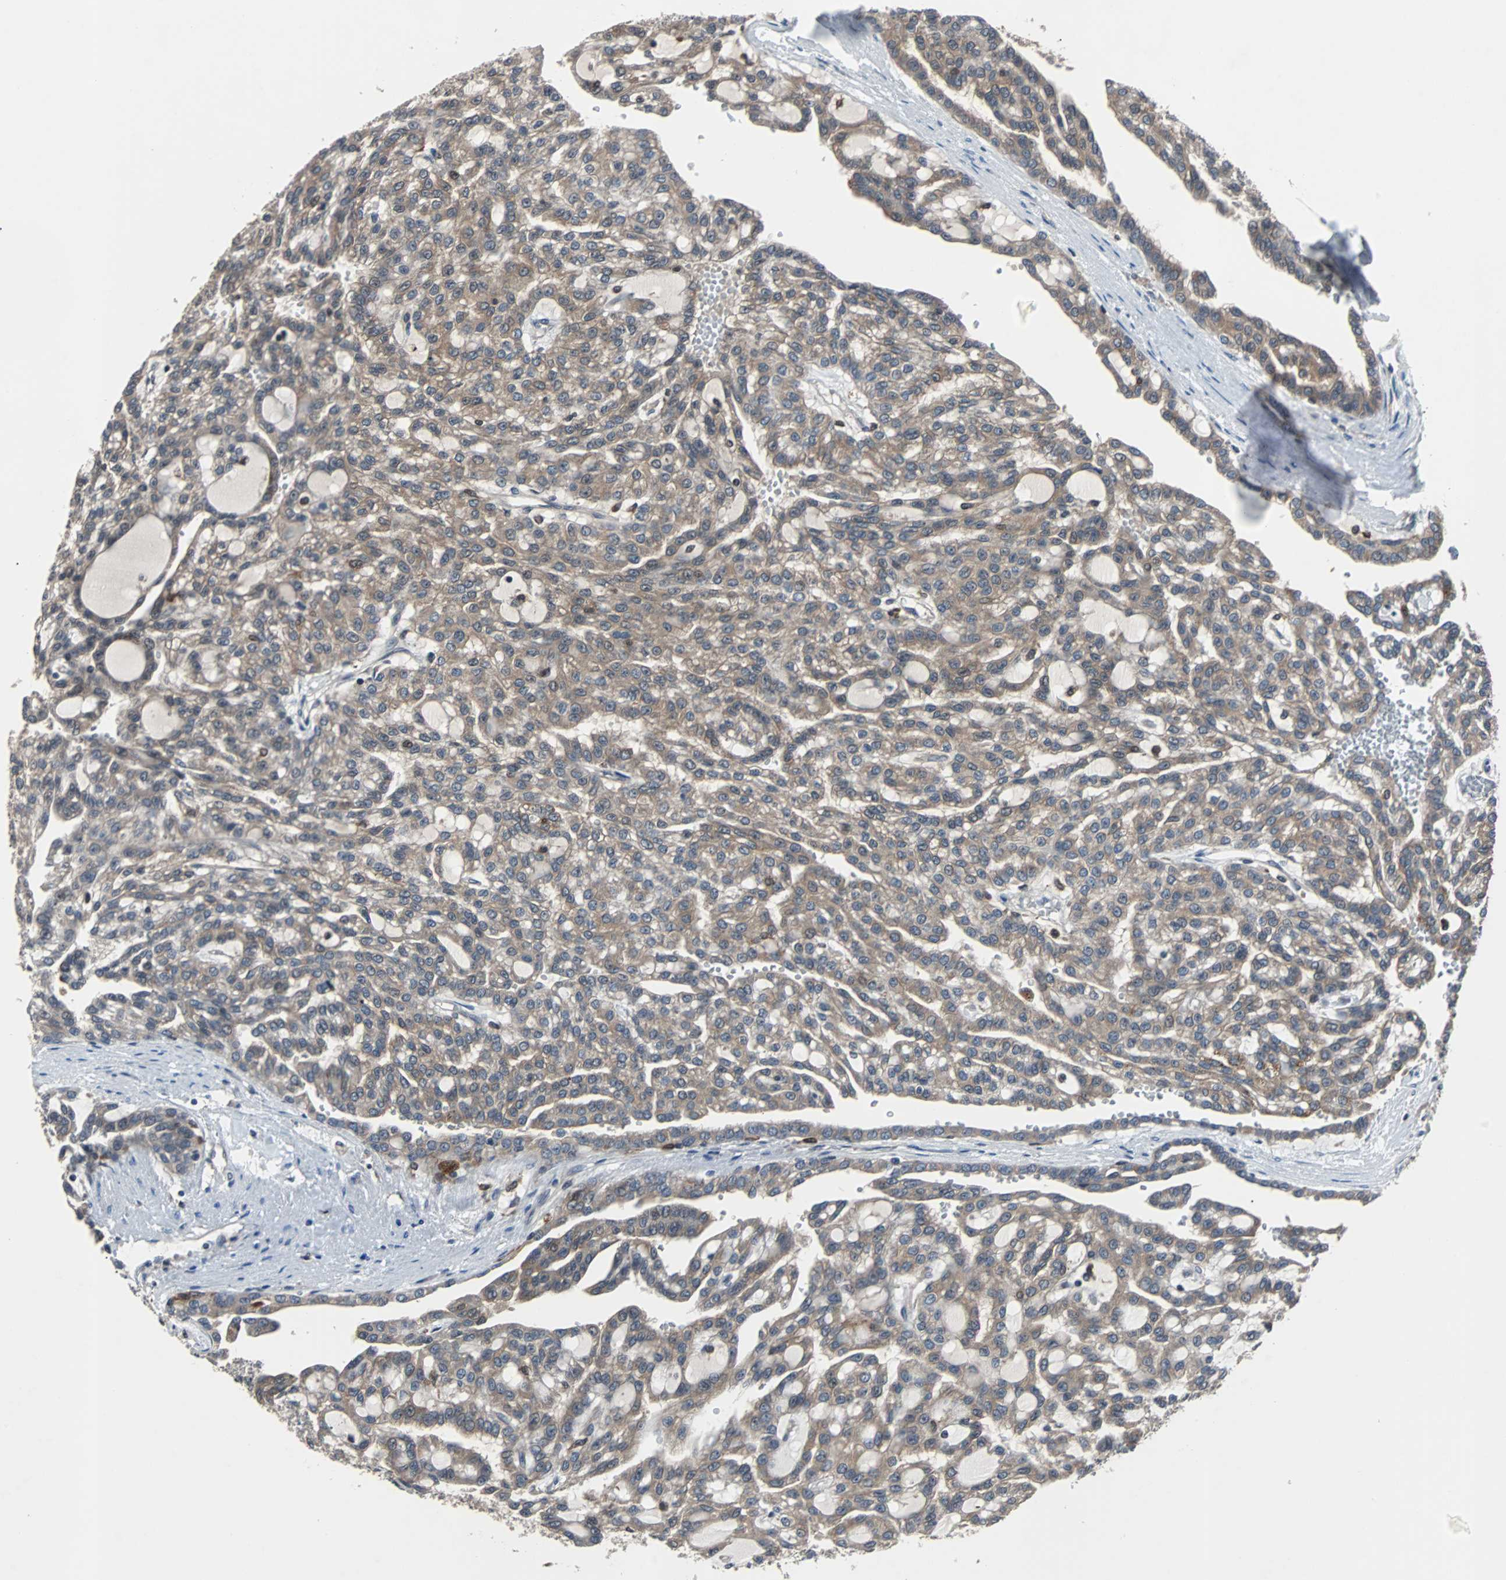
{"staining": {"intensity": "moderate", "quantity": ">75%", "location": "cytoplasmic/membranous"}, "tissue": "renal cancer", "cell_type": "Tumor cells", "image_type": "cancer", "snomed": [{"axis": "morphology", "description": "Adenocarcinoma, NOS"}, {"axis": "topography", "description": "Kidney"}], "caption": "High-magnification brightfield microscopy of renal cancer stained with DAB (brown) and counterstained with hematoxylin (blue). tumor cells exhibit moderate cytoplasmic/membranous positivity is present in approximately>75% of cells. (brown staining indicates protein expression, while blue staining denotes nuclei).", "gene": "PAK1", "patient": {"sex": "male", "age": 63}}